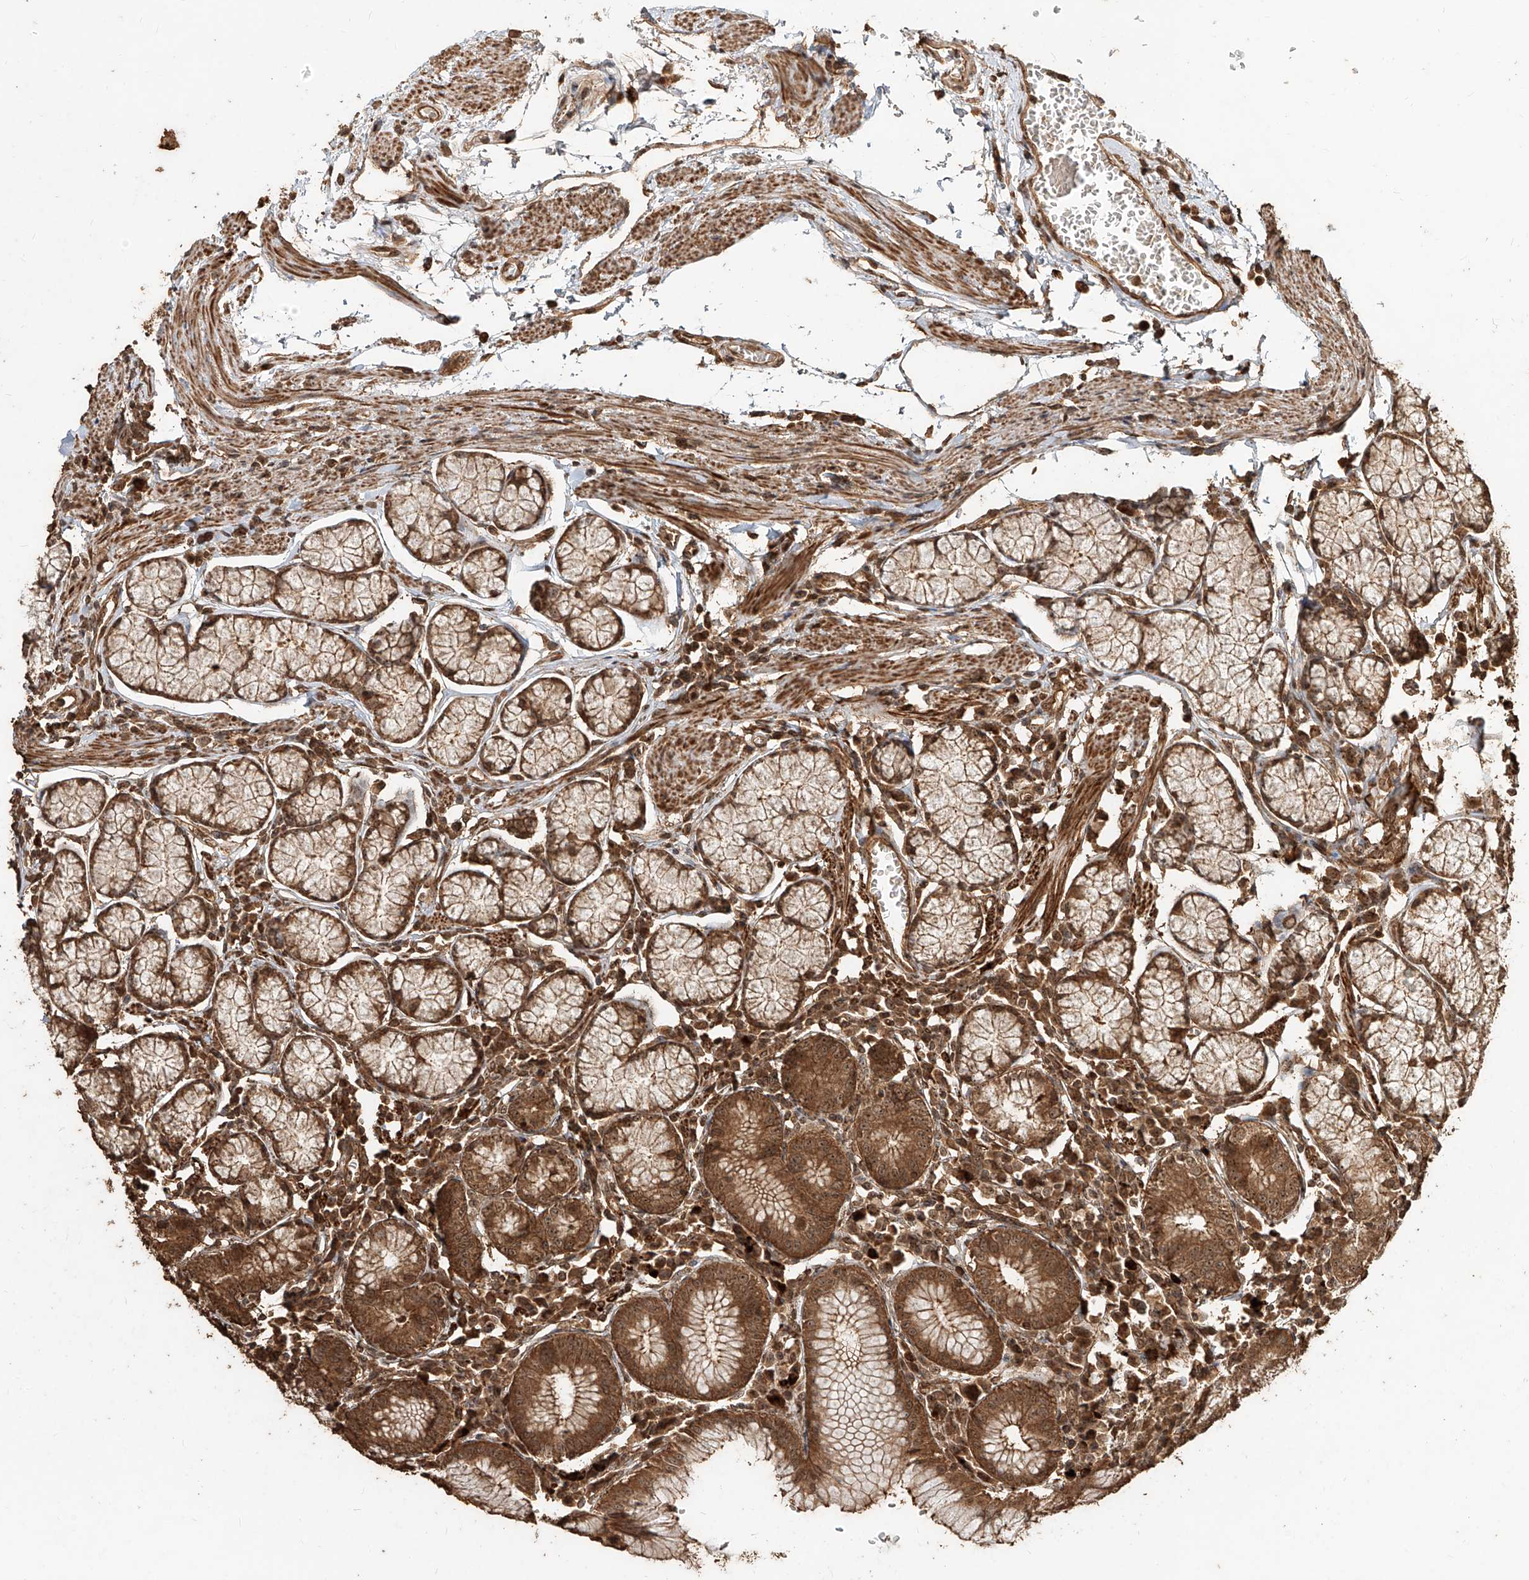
{"staining": {"intensity": "strong", "quantity": ">75%", "location": "cytoplasmic/membranous,nuclear"}, "tissue": "stomach", "cell_type": "Glandular cells", "image_type": "normal", "snomed": [{"axis": "morphology", "description": "Normal tissue, NOS"}, {"axis": "topography", "description": "Stomach"}], "caption": "DAB (3,3'-diaminobenzidine) immunohistochemical staining of normal stomach reveals strong cytoplasmic/membranous,nuclear protein expression in approximately >75% of glandular cells. (IHC, brightfield microscopy, high magnification).", "gene": "ZNF660", "patient": {"sex": "male", "age": 55}}